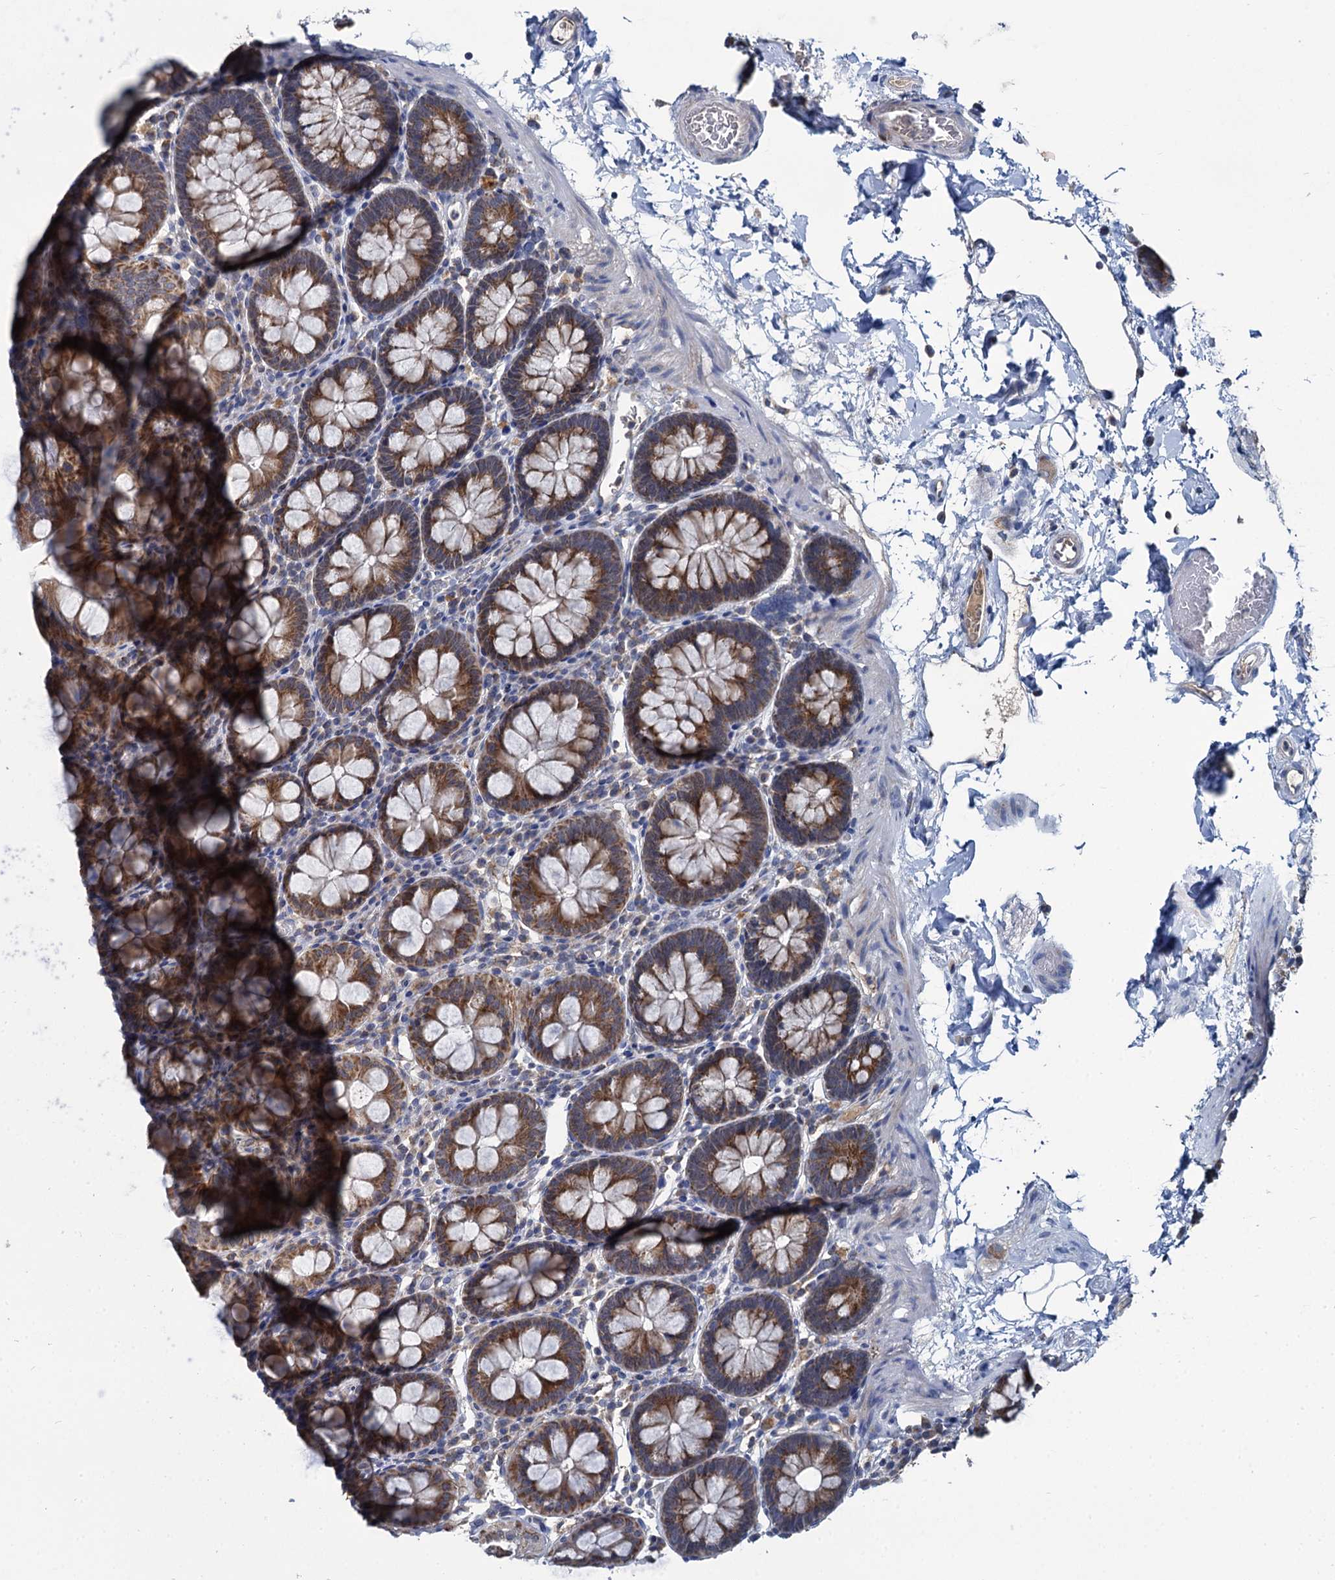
{"staining": {"intensity": "weak", "quantity": "25%-75%", "location": "cytoplasmic/membranous"}, "tissue": "colon", "cell_type": "Endothelial cells", "image_type": "normal", "snomed": [{"axis": "morphology", "description": "Normal tissue, NOS"}, {"axis": "topography", "description": "Colon"}], "caption": "This histopathology image exhibits IHC staining of normal human colon, with low weak cytoplasmic/membranous expression in approximately 25%-75% of endothelial cells.", "gene": "METTL4", "patient": {"sex": "male", "age": 75}}